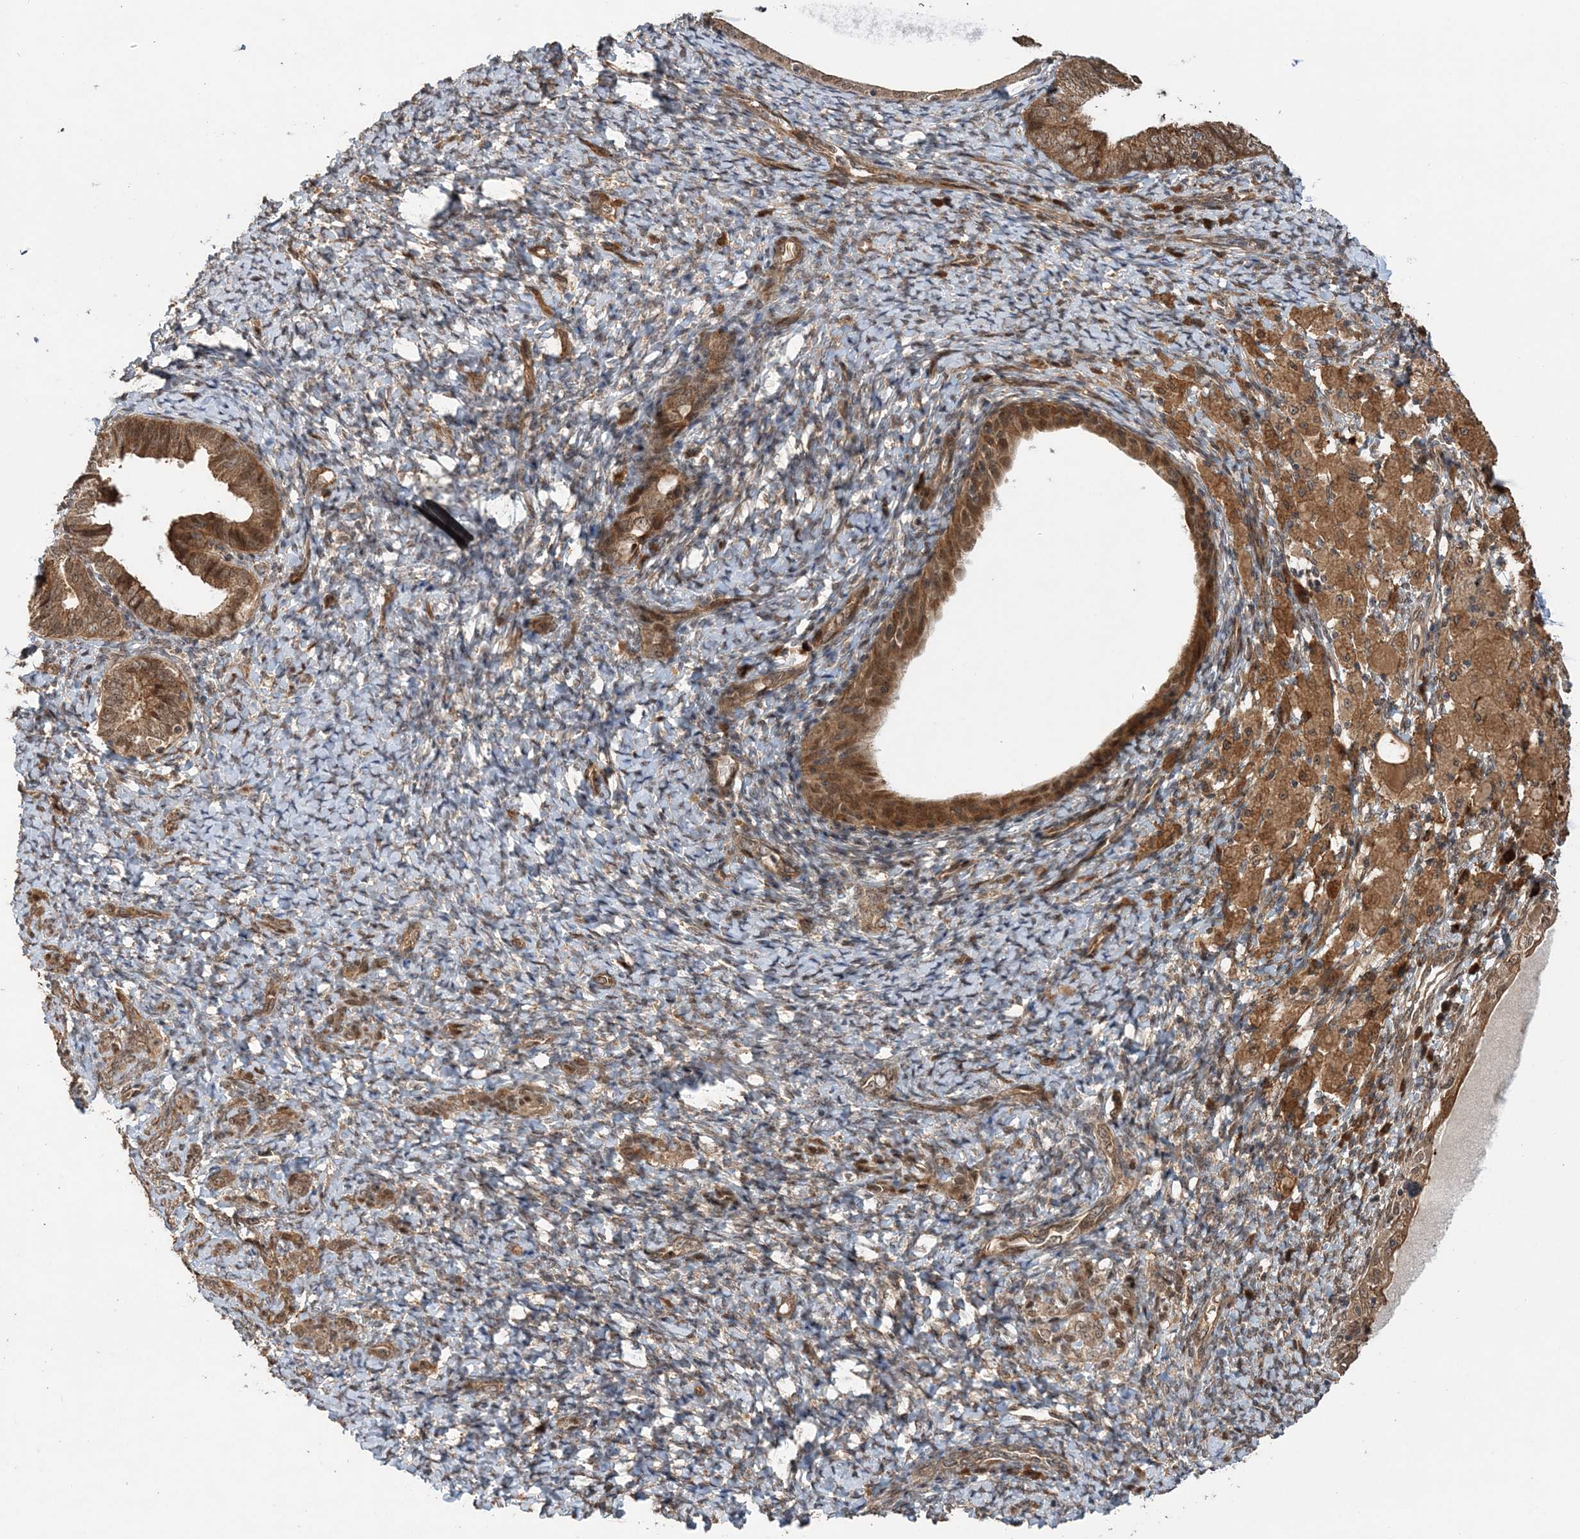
{"staining": {"intensity": "moderate", "quantity": ">75%", "location": "cytoplasmic/membranous"}, "tissue": "endometrium", "cell_type": "Cells in endometrial stroma", "image_type": "normal", "snomed": [{"axis": "morphology", "description": "Normal tissue, NOS"}, {"axis": "topography", "description": "Endometrium"}], "caption": "Immunohistochemistry of benign endometrium exhibits medium levels of moderate cytoplasmic/membranous staining in about >75% of cells in endometrial stroma. The staining was performed using DAB to visualize the protein expression in brown, while the nuclei were stained in blue with hematoxylin (Magnification: 20x).", "gene": "UBTD2", "patient": {"sex": "female", "age": 72}}